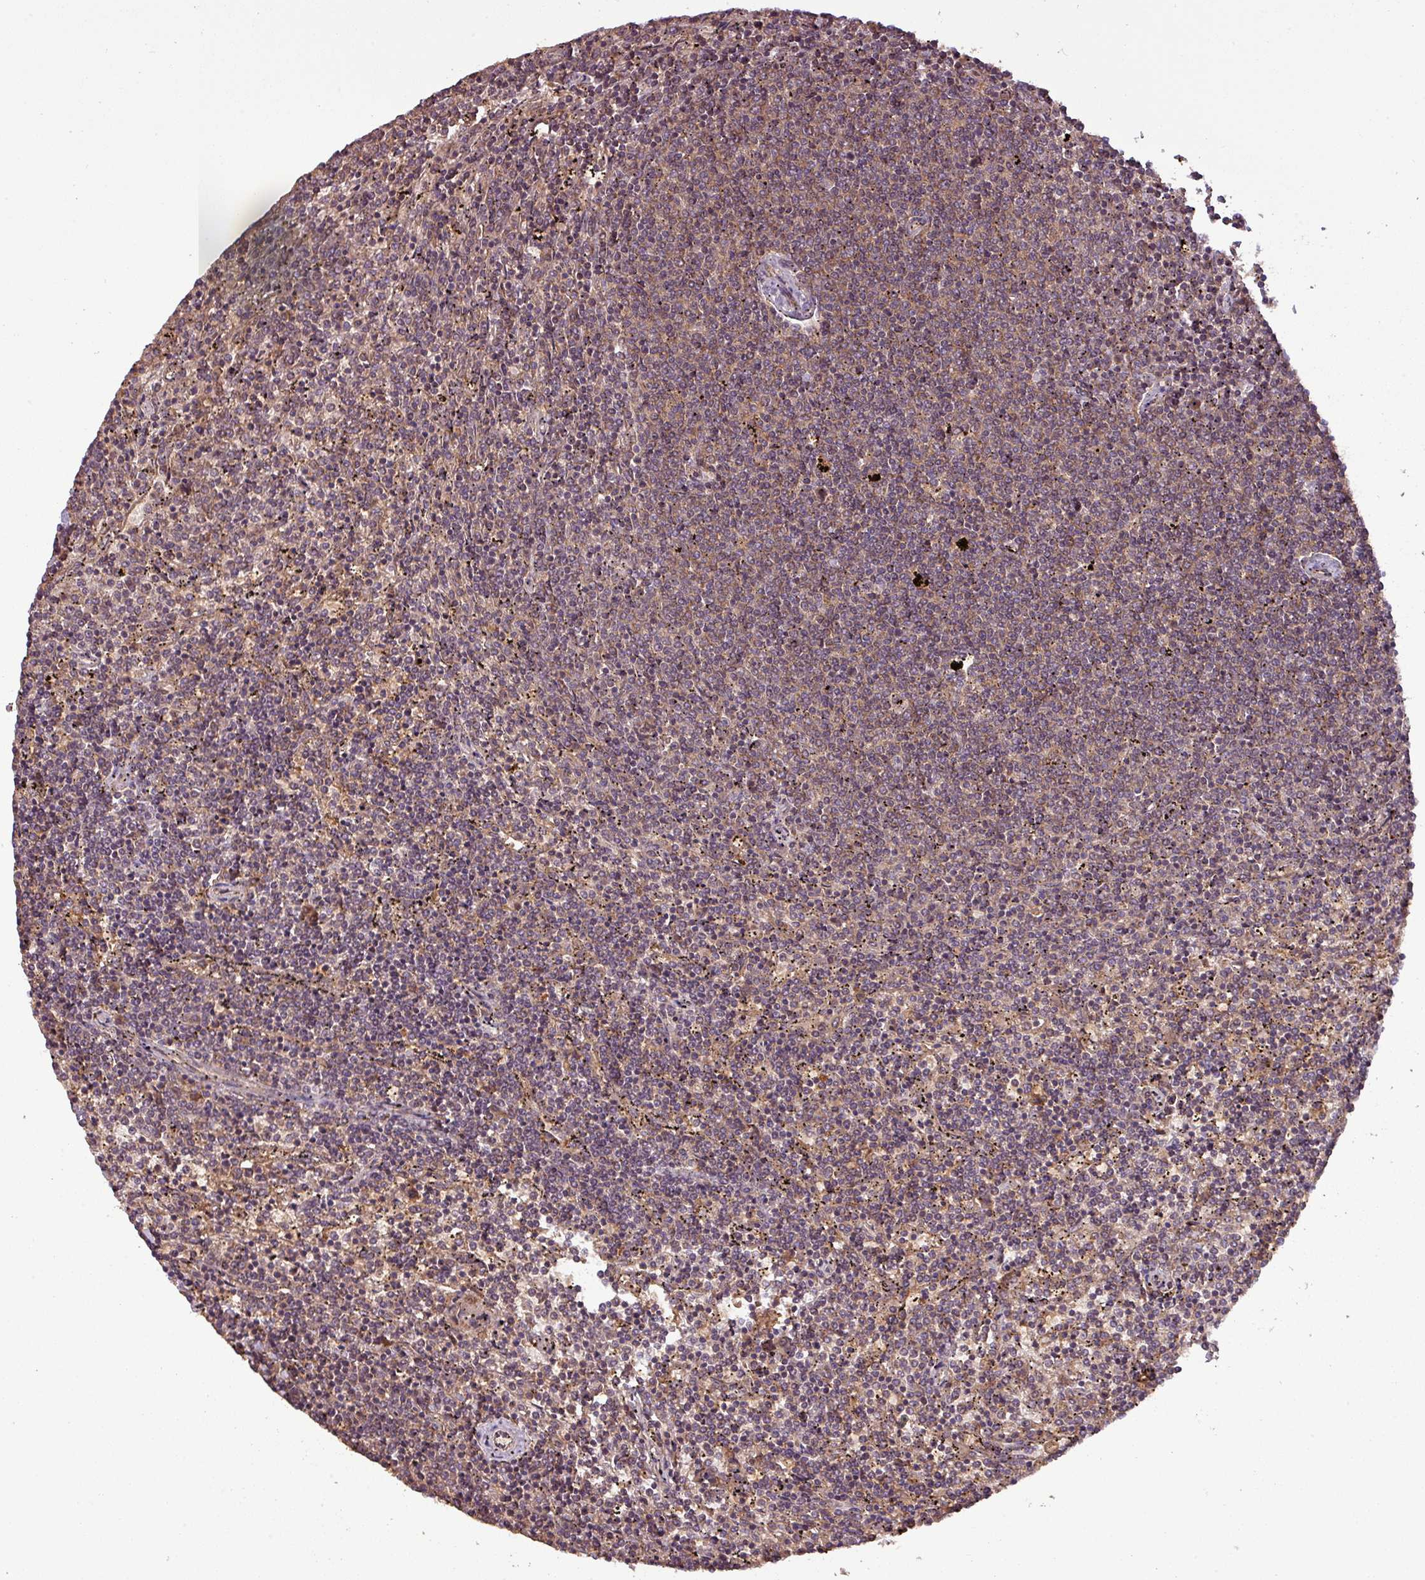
{"staining": {"intensity": "weak", "quantity": ">75%", "location": "cytoplasmic/membranous"}, "tissue": "lymphoma", "cell_type": "Tumor cells", "image_type": "cancer", "snomed": [{"axis": "morphology", "description": "Malignant lymphoma, non-Hodgkin's type, Low grade"}, {"axis": "topography", "description": "Spleen"}], "caption": "DAB (3,3'-diaminobenzidine) immunohistochemical staining of human lymphoma displays weak cytoplasmic/membranous protein staining in approximately >75% of tumor cells.", "gene": "NT5C3A", "patient": {"sex": "female", "age": 50}}